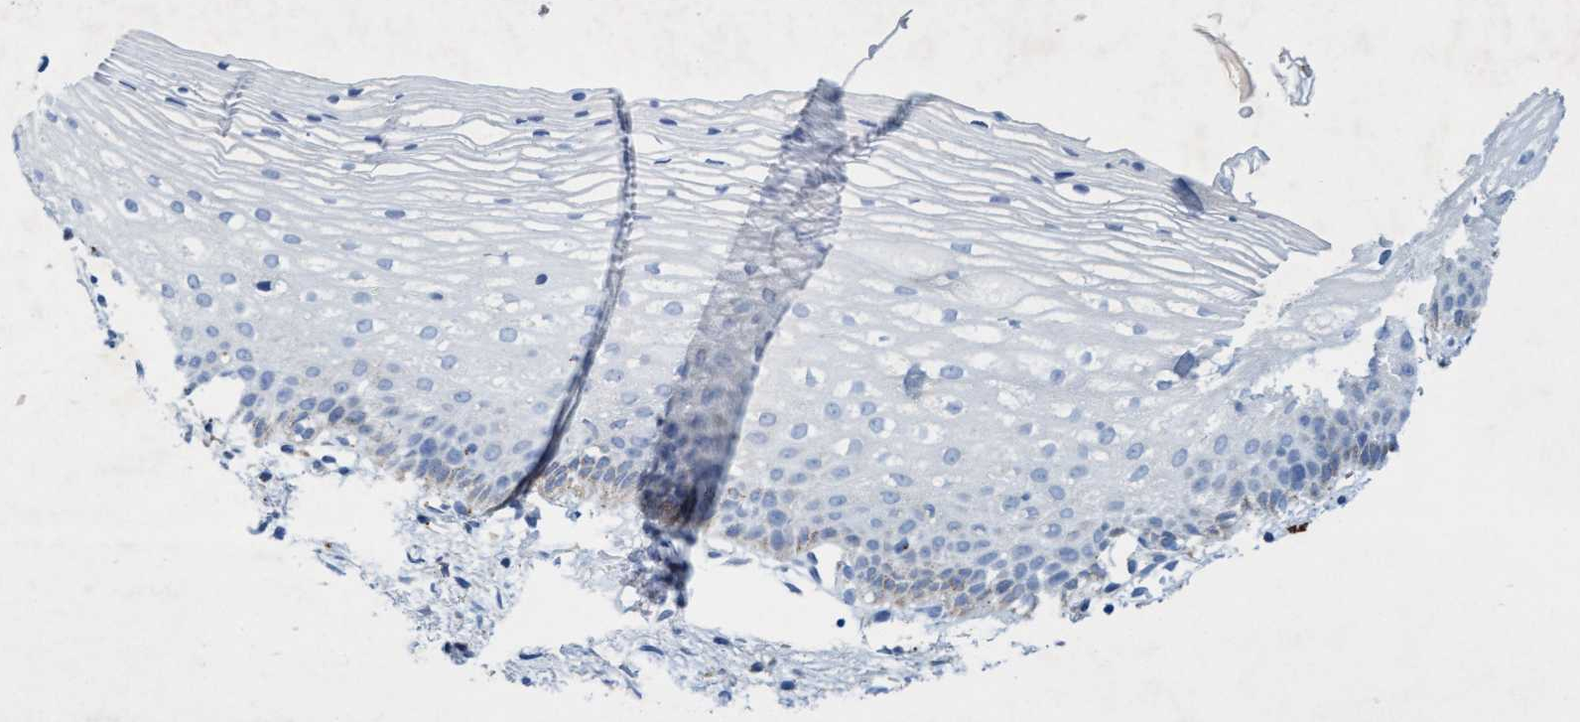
{"staining": {"intensity": "negative", "quantity": "none", "location": "none"}, "tissue": "cervix", "cell_type": "Glandular cells", "image_type": "normal", "snomed": [{"axis": "morphology", "description": "Normal tissue, NOS"}, {"axis": "topography", "description": "Cervix"}], "caption": "The micrograph shows no staining of glandular cells in benign cervix. Brightfield microscopy of IHC stained with DAB (3,3'-diaminobenzidine) (brown) and hematoxylin (blue), captured at high magnification.", "gene": "SGSH", "patient": {"sex": "female", "age": 72}}